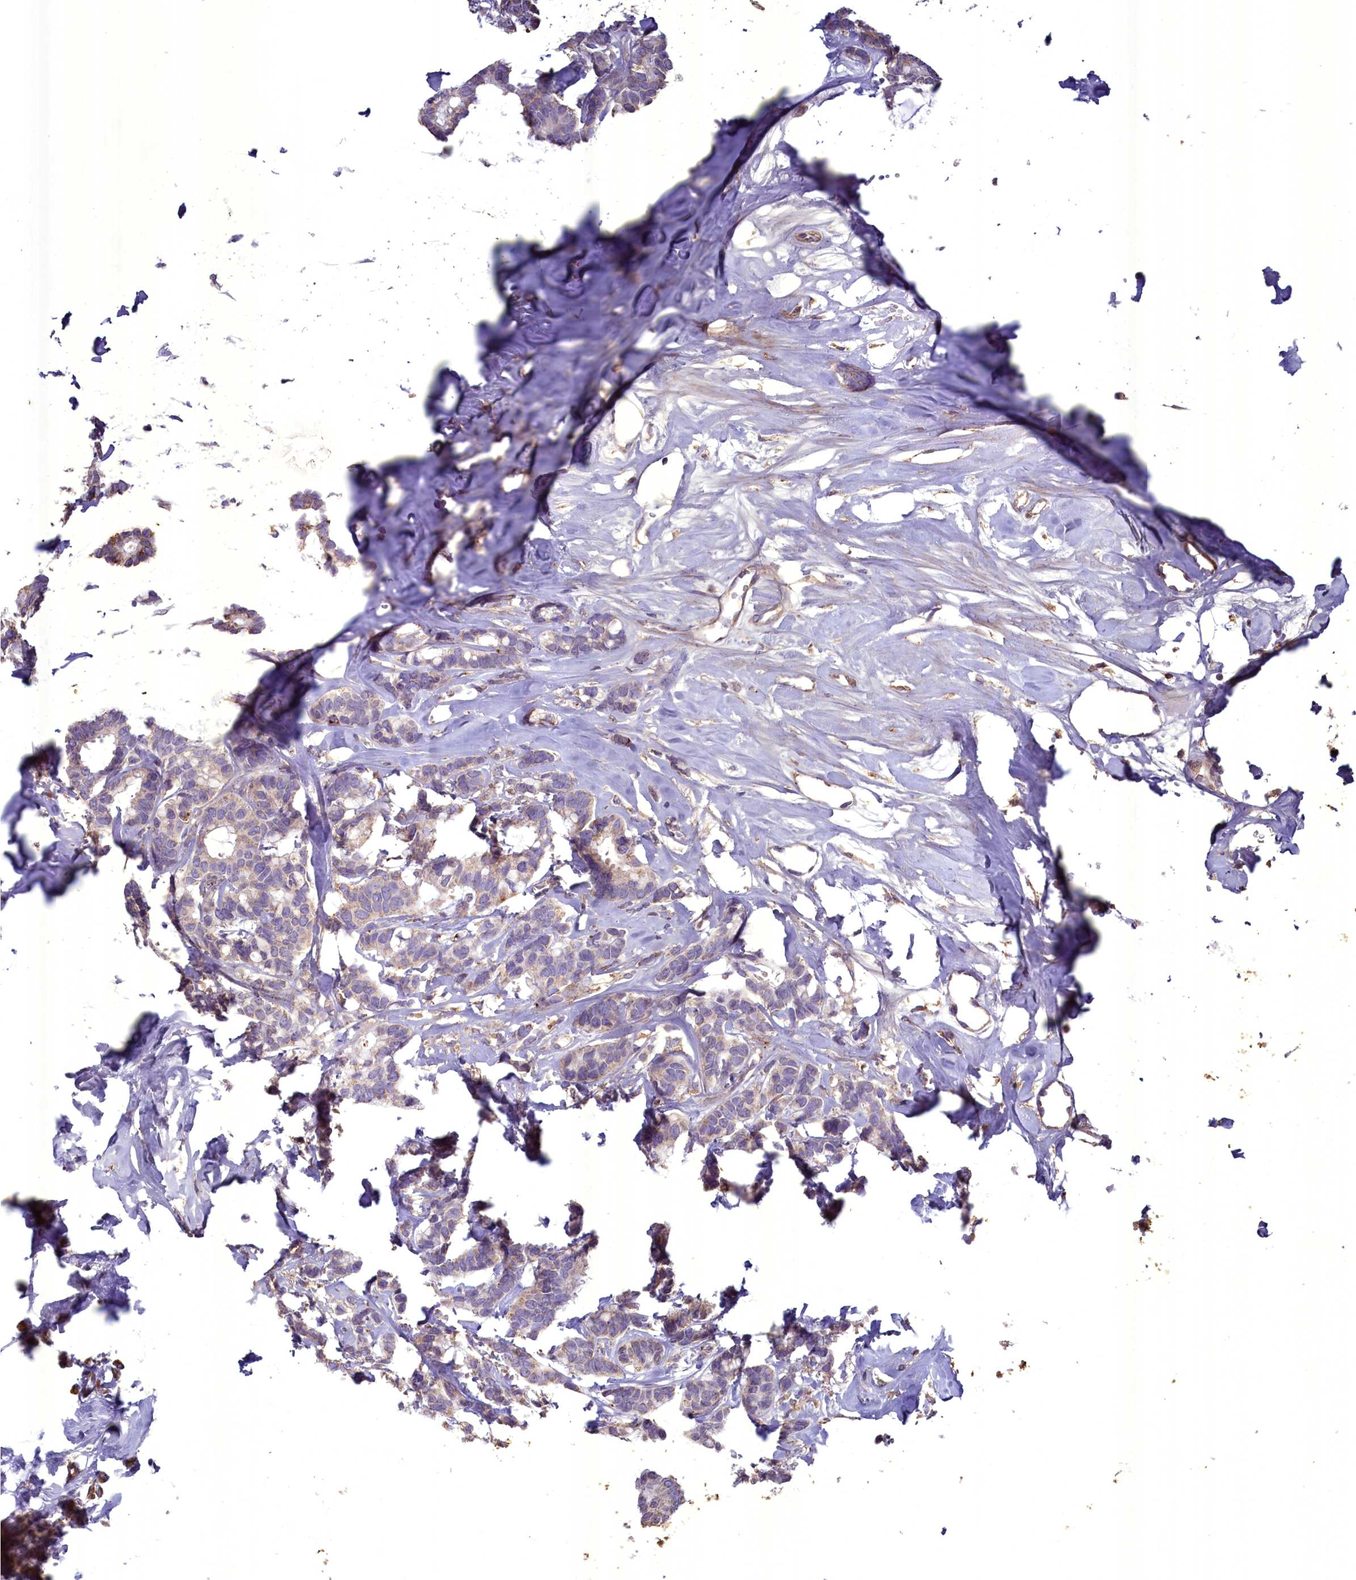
{"staining": {"intensity": "weak", "quantity": "<25%", "location": "cytoplasmic/membranous"}, "tissue": "breast cancer", "cell_type": "Tumor cells", "image_type": "cancer", "snomed": [{"axis": "morphology", "description": "Duct carcinoma"}, {"axis": "topography", "description": "Breast"}], "caption": "A histopathology image of human breast invasive ductal carcinoma is negative for staining in tumor cells. The staining was performed using DAB to visualize the protein expression in brown, while the nuclei were stained in blue with hematoxylin (Magnification: 20x).", "gene": "ACAD8", "patient": {"sex": "female", "age": 87}}